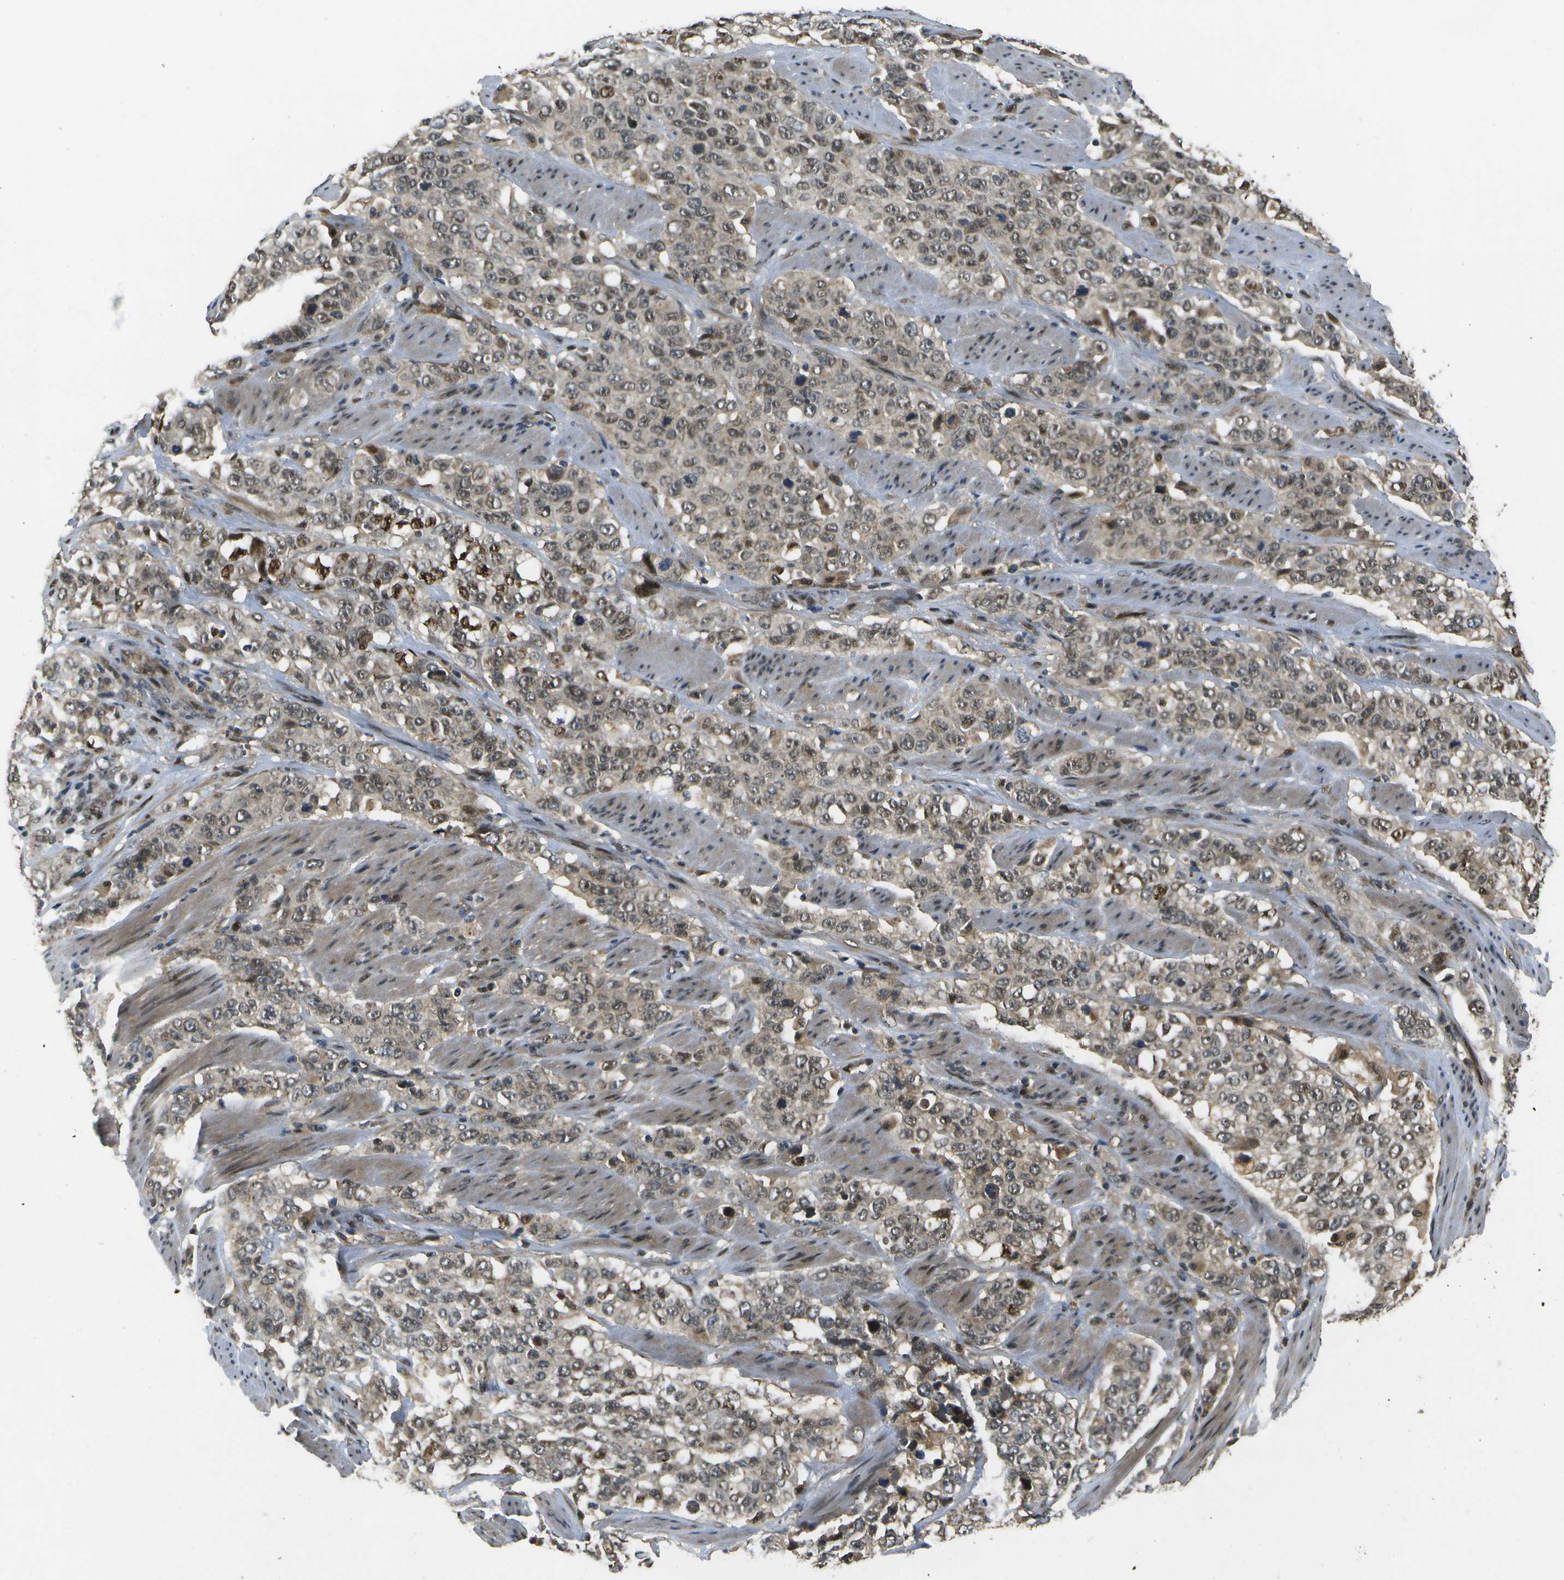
{"staining": {"intensity": "weak", "quantity": ">75%", "location": "cytoplasmic/membranous,nuclear"}, "tissue": "stomach cancer", "cell_type": "Tumor cells", "image_type": "cancer", "snomed": [{"axis": "morphology", "description": "Adenocarcinoma, NOS"}, {"axis": "topography", "description": "Stomach"}], "caption": "Stomach adenocarcinoma stained with DAB IHC demonstrates low levels of weak cytoplasmic/membranous and nuclear positivity in about >75% of tumor cells.", "gene": "GANC", "patient": {"sex": "male", "age": 48}}